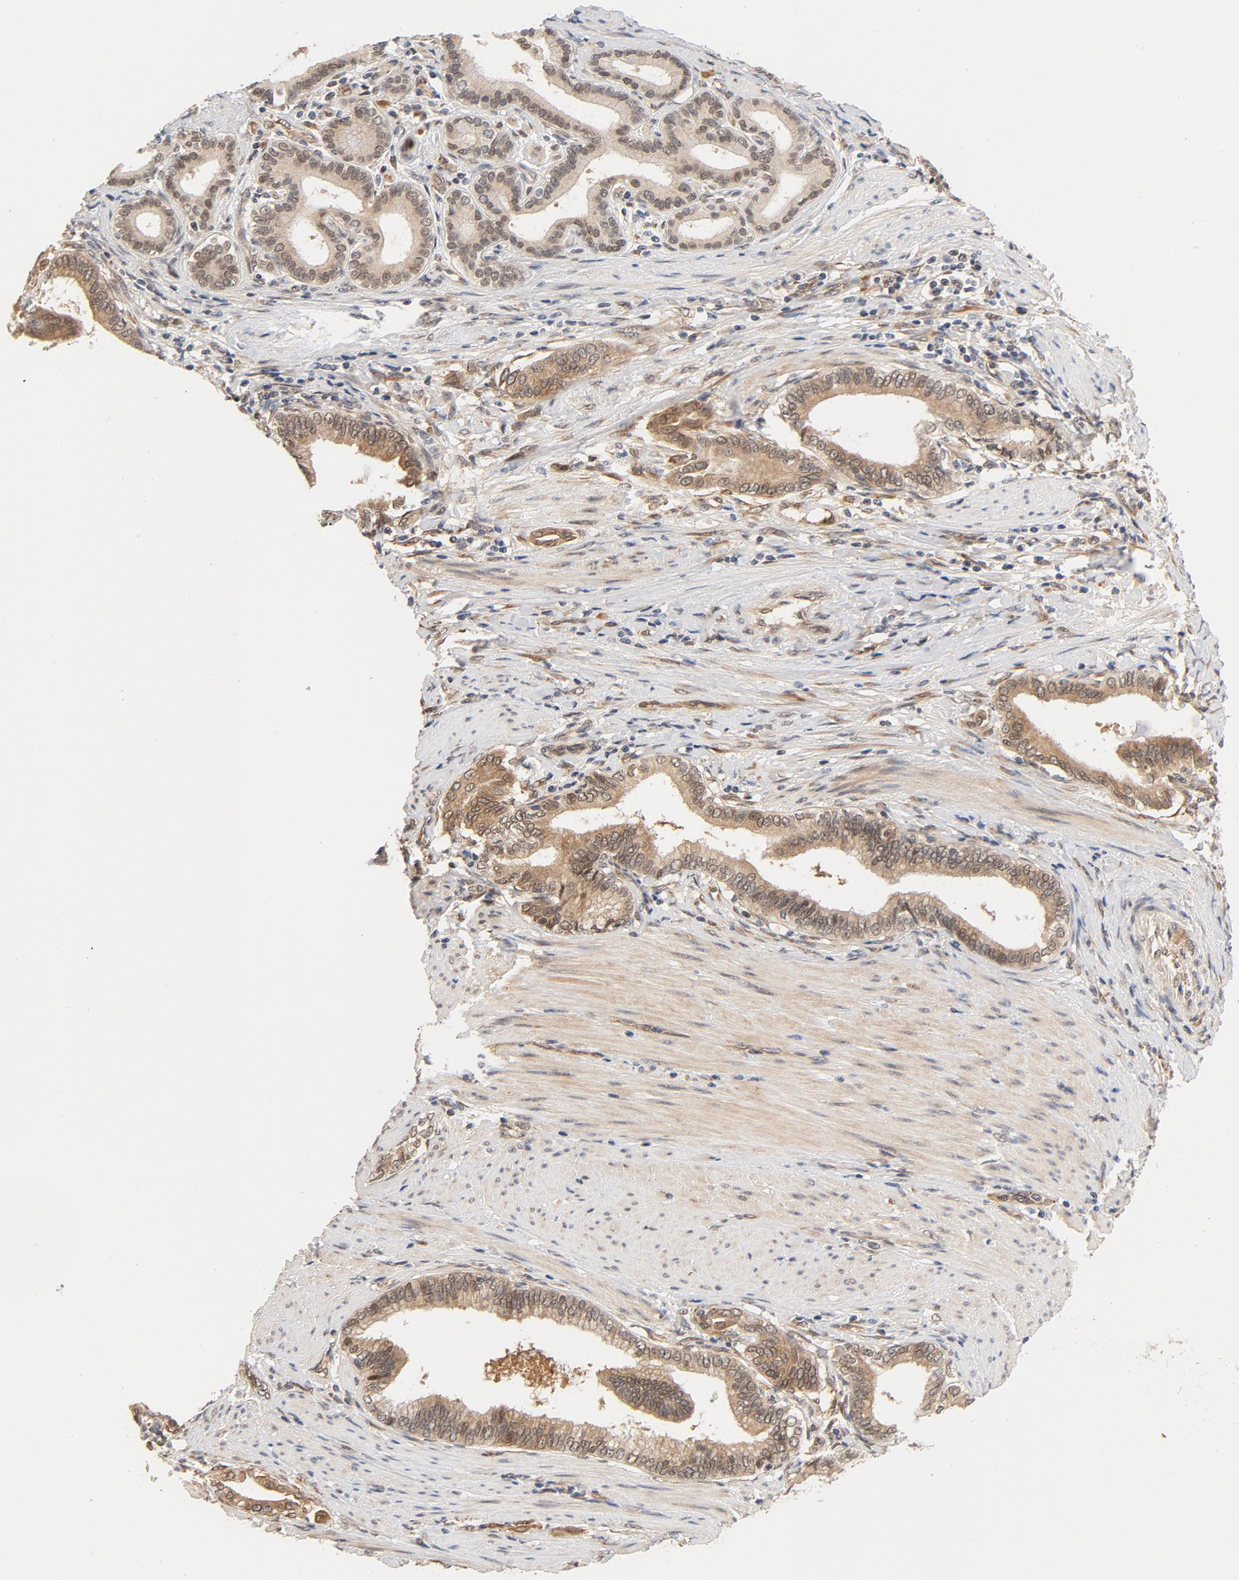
{"staining": {"intensity": "moderate", "quantity": ">75%", "location": "cytoplasmic/membranous"}, "tissue": "pancreatic cancer", "cell_type": "Tumor cells", "image_type": "cancer", "snomed": [{"axis": "morphology", "description": "Adenocarcinoma, NOS"}, {"axis": "topography", "description": "Pancreas"}], "caption": "The histopathology image shows staining of pancreatic cancer, revealing moderate cytoplasmic/membranous protein expression (brown color) within tumor cells.", "gene": "EIF4E", "patient": {"sex": "female", "age": 64}}